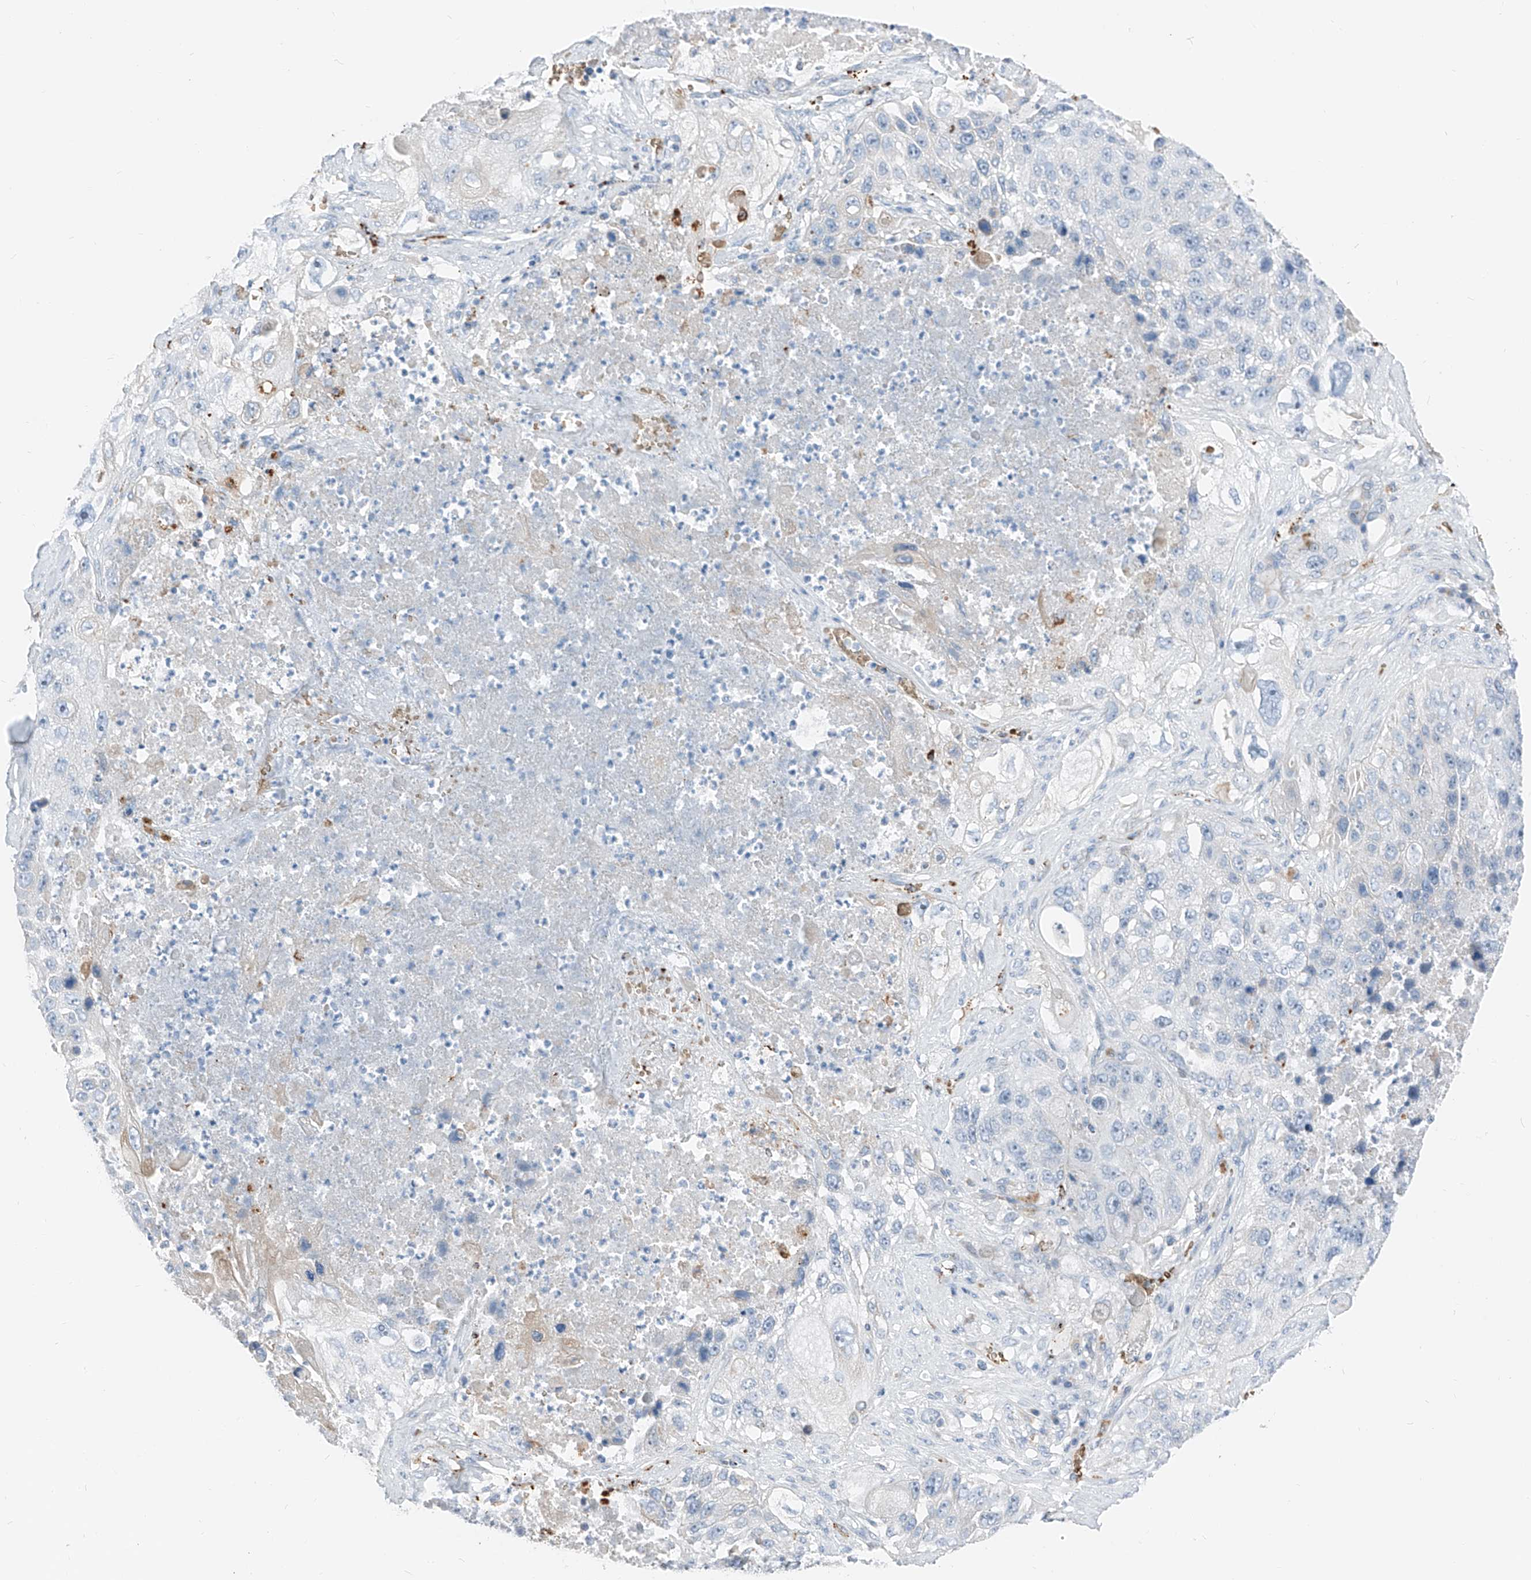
{"staining": {"intensity": "negative", "quantity": "none", "location": "none"}, "tissue": "lung cancer", "cell_type": "Tumor cells", "image_type": "cancer", "snomed": [{"axis": "morphology", "description": "Squamous cell carcinoma, NOS"}, {"axis": "topography", "description": "Lung"}], "caption": "Human lung cancer (squamous cell carcinoma) stained for a protein using IHC shows no positivity in tumor cells.", "gene": "PRSS23", "patient": {"sex": "male", "age": 61}}